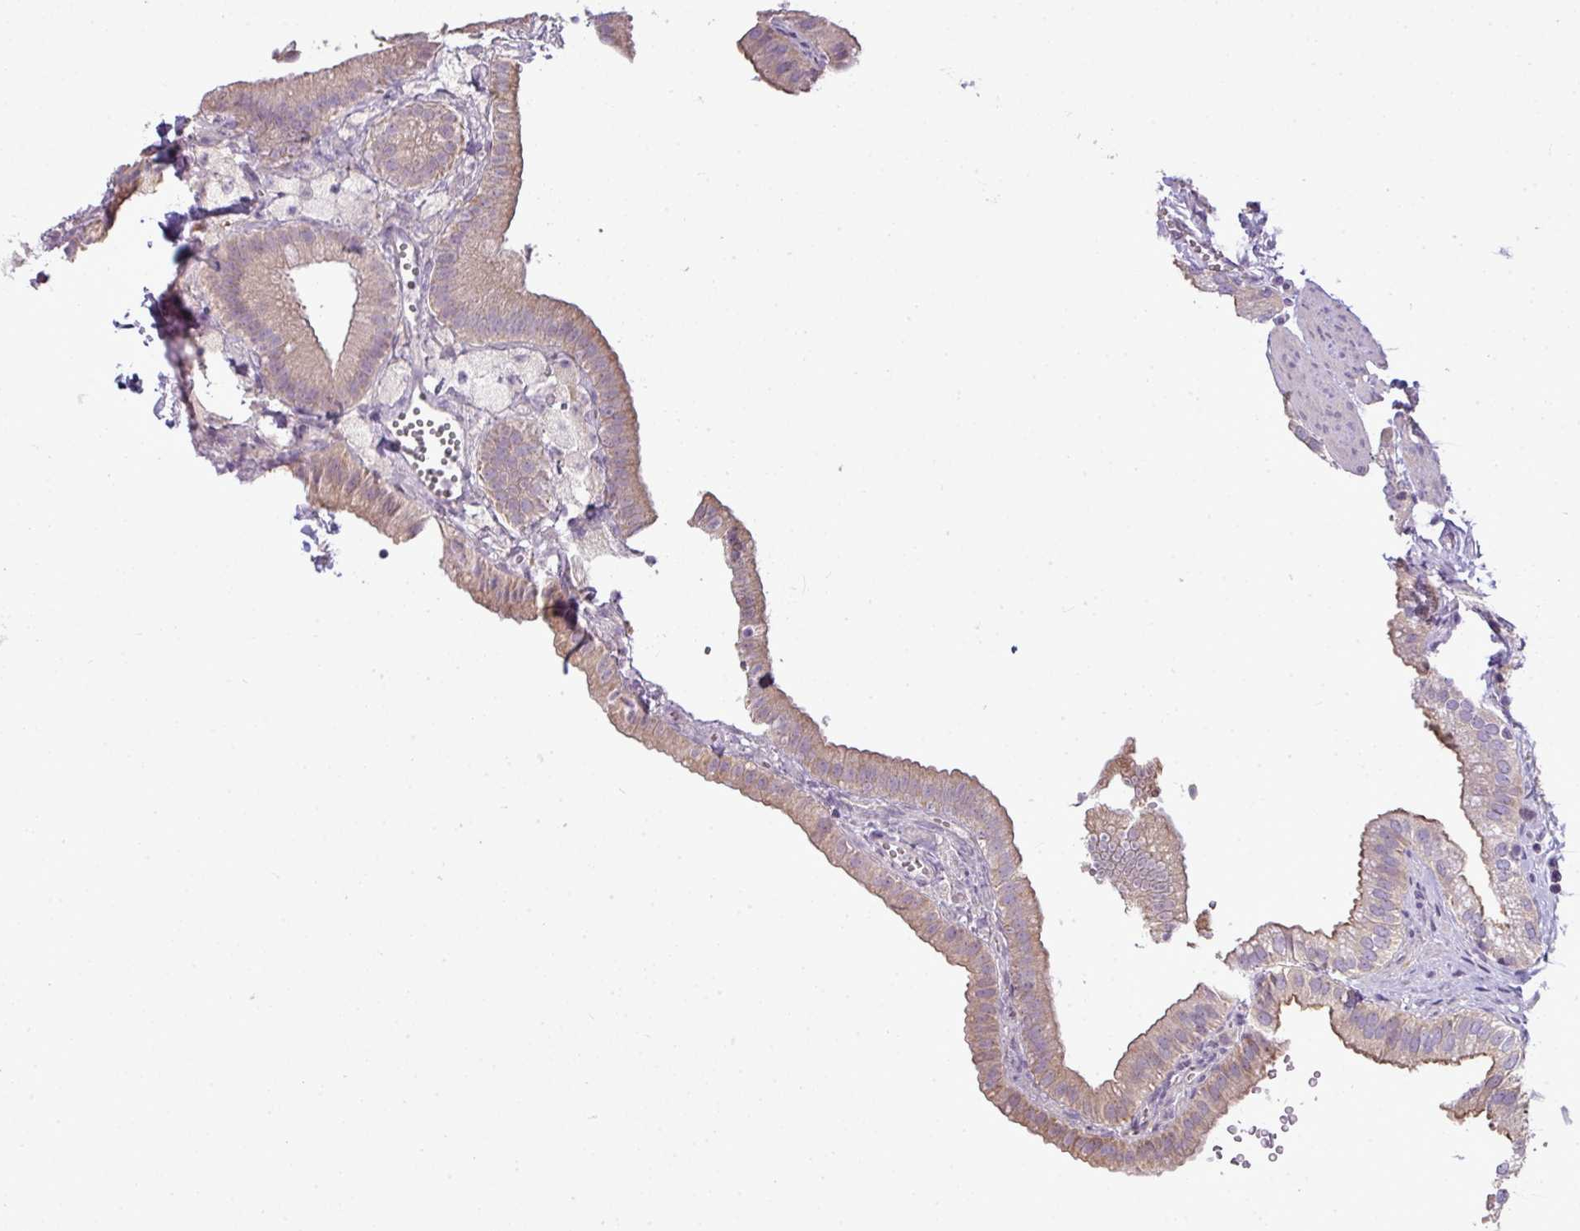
{"staining": {"intensity": "moderate", "quantity": "25%-75%", "location": "cytoplasmic/membranous"}, "tissue": "gallbladder", "cell_type": "Glandular cells", "image_type": "normal", "snomed": [{"axis": "morphology", "description": "Normal tissue, NOS"}, {"axis": "topography", "description": "Gallbladder"}], "caption": "This histopathology image shows unremarkable gallbladder stained with immunohistochemistry to label a protein in brown. The cytoplasmic/membranous of glandular cells show moderate positivity for the protein. Nuclei are counter-stained blue.", "gene": "STAT5A", "patient": {"sex": "female", "age": 61}}